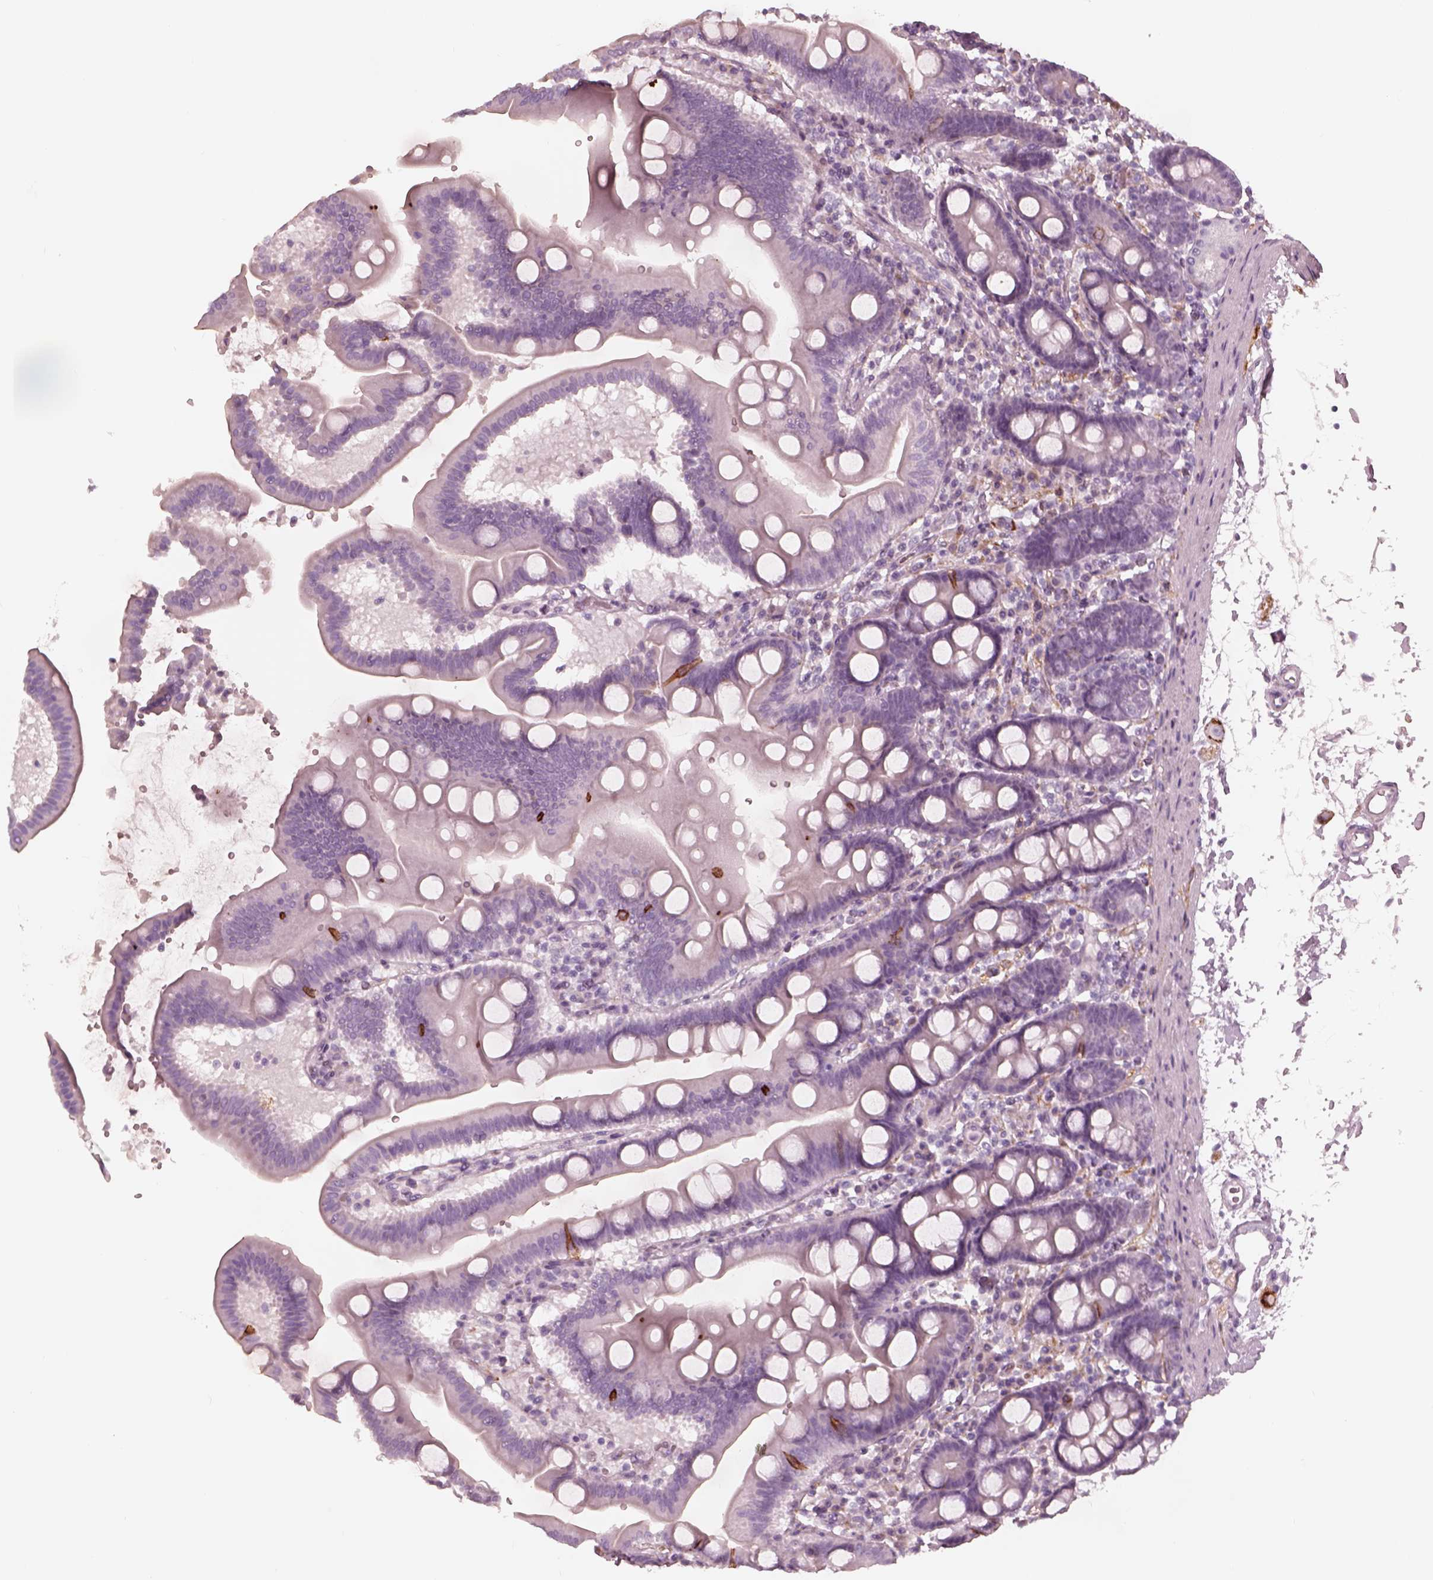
{"staining": {"intensity": "negative", "quantity": "none", "location": "none"}, "tissue": "duodenum", "cell_type": "Glandular cells", "image_type": "normal", "snomed": [{"axis": "morphology", "description": "Normal tissue, NOS"}, {"axis": "topography", "description": "Pancreas"}, {"axis": "topography", "description": "Duodenum"}], "caption": "Duodenum was stained to show a protein in brown. There is no significant positivity in glandular cells.", "gene": "CADM2", "patient": {"sex": "male", "age": 59}}